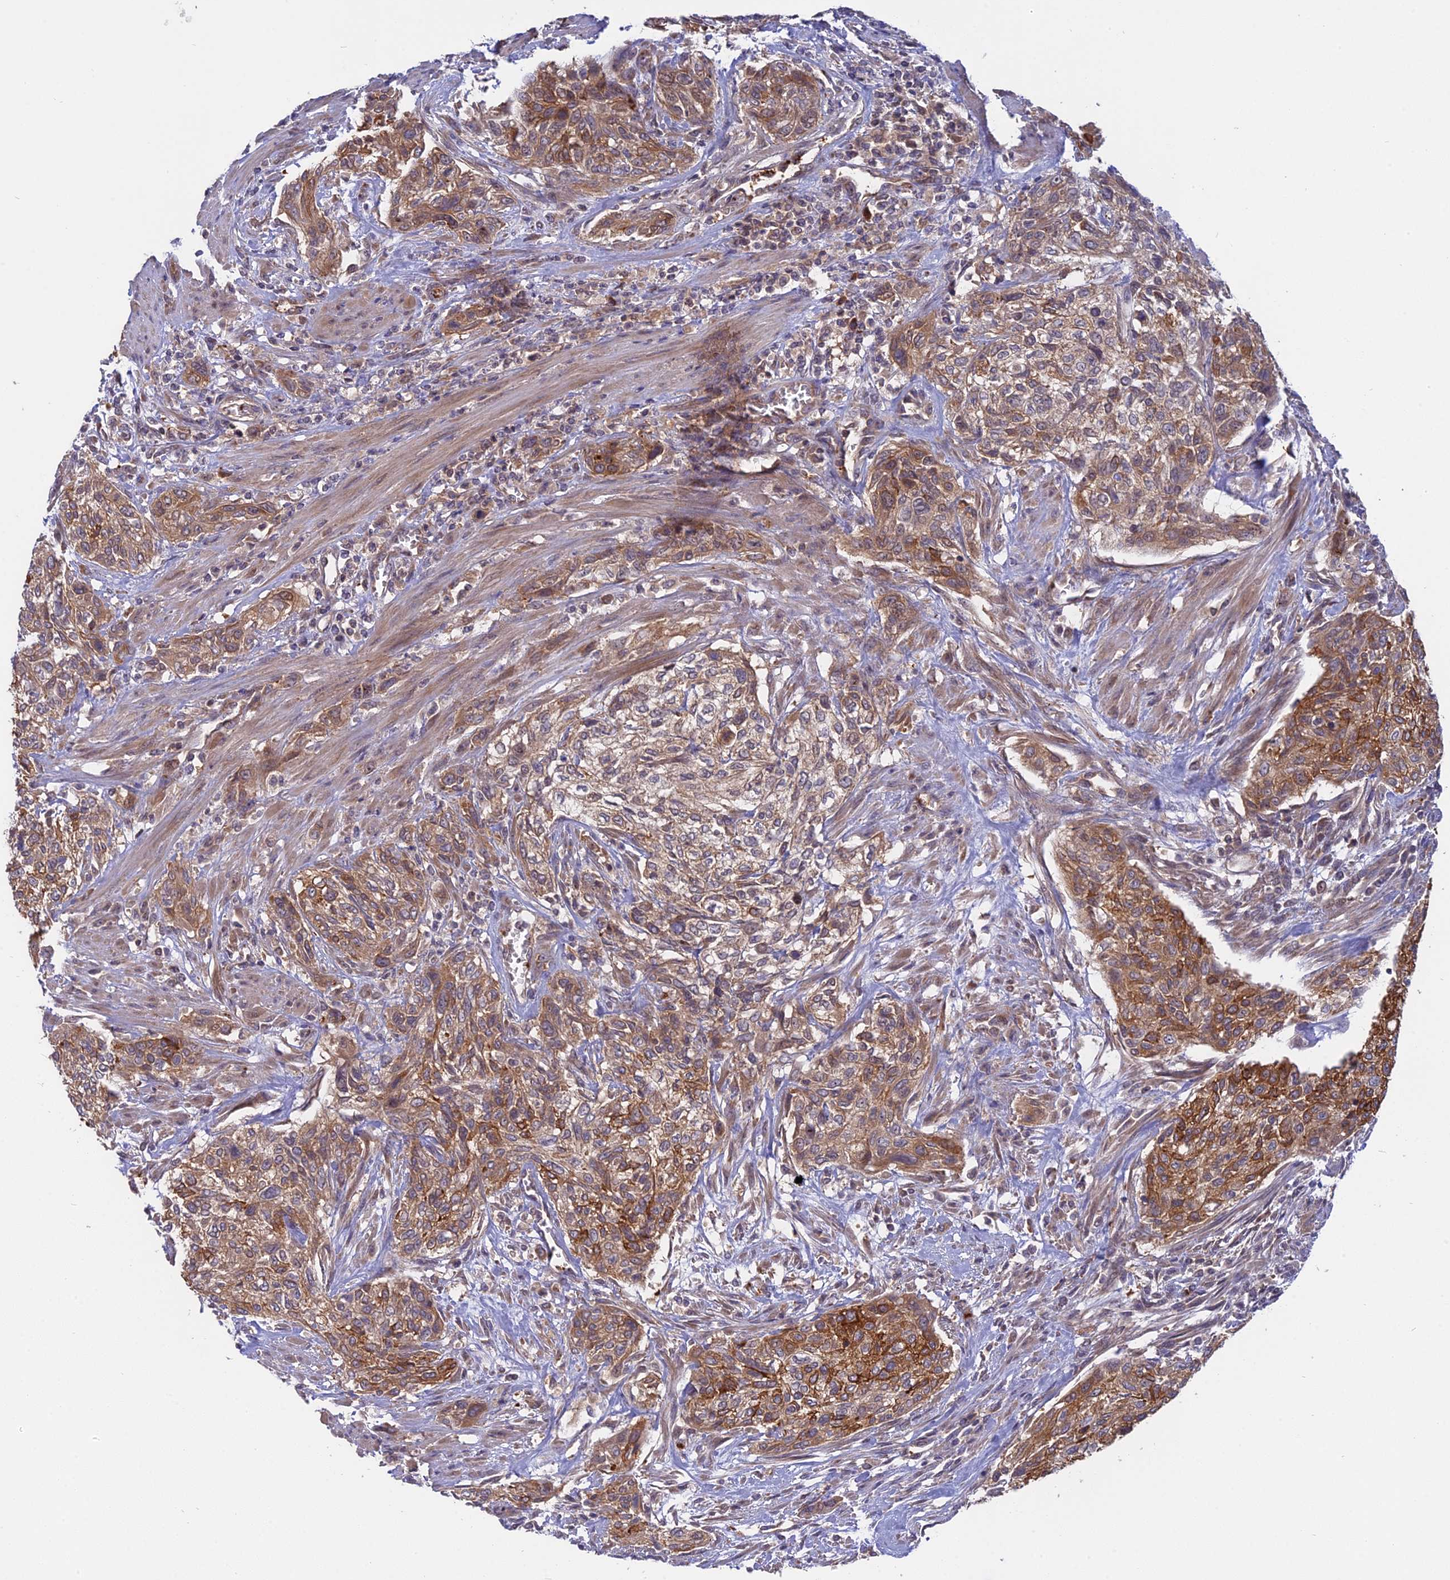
{"staining": {"intensity": "moderate", "quantity": ">75%", "location": "cytoplasmic/membranous"}, "tissue": "urothelial cancer", "cell_type": "Tumor cells", "image_type": "cancer", "snomed": [{"axis": "morphology", "description": "Urothelial carcinoma, High grade"}, {"axis": "topography", "description": "Urinary bladder"}], "caption": "Human urothelial carcinoma (high-grade) stained with a brown dye shows moderate cytoplasmic/membranous positive staining in approximately >75% of tumor cells.", "gene": "IL21R", "patient": {"sex": "male", "age": 35}}